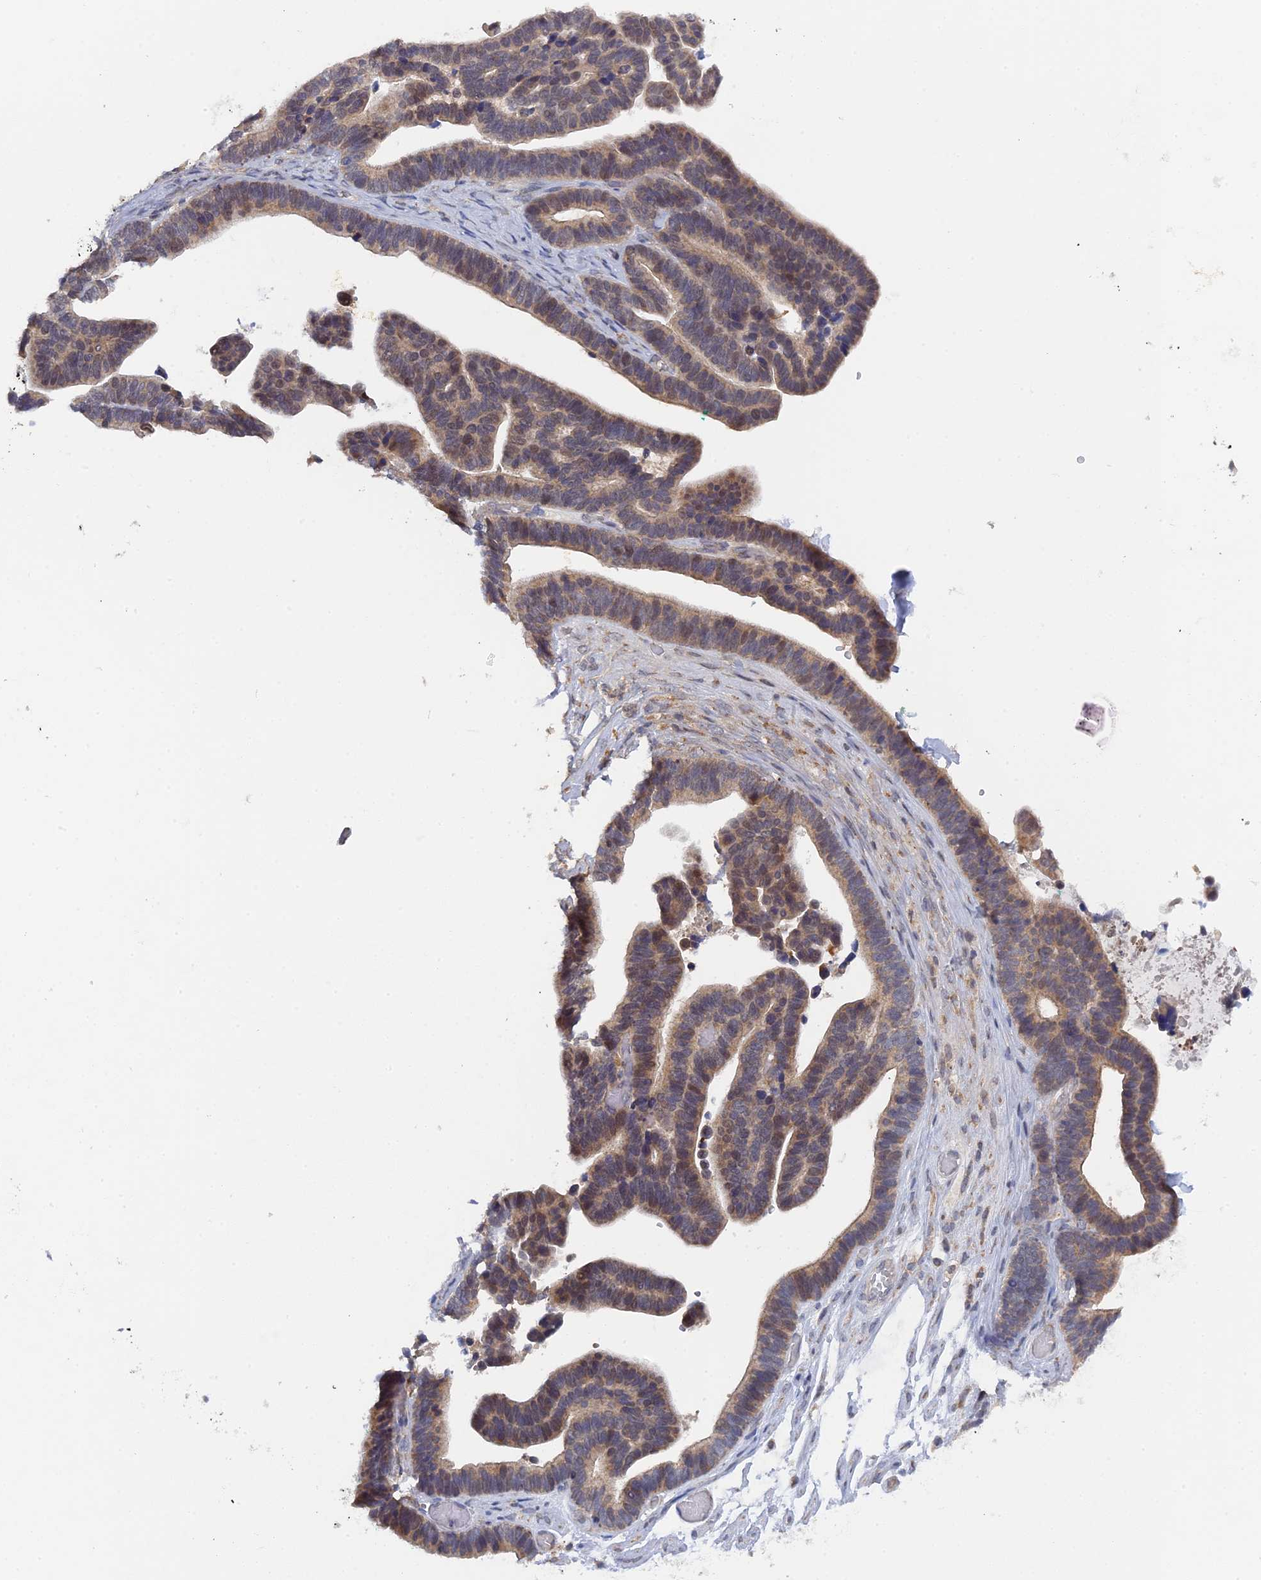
{"staining": {"intensity": "weak", "quantity": "25%-75%", "location": "cytoplasmic/membranous,nuclear"}, "tissue": "ovarian cancer", "cell_type": "Tumor cells", "image_type": "cancer", "snomed": [{"axis": "morphology", "description": "Cystadenocarcinoma, serous, NOS"}, {"axis": "topography", "description": "Ovary"}], "caption": "Ovarian cancer tissue displays weak cytoplasmic/membranous and nuclear positivity in about 25%-75% of tumor cells, visualized by immunohistochemistry. (Stains: DAB (3,3'-diaminobenzidine) in brown, nuclei in blue, Microscopy: brightfield microscopy at high magnification).", "gene": "MIGA2", "patient": {"sex": "female", "age": 56}}